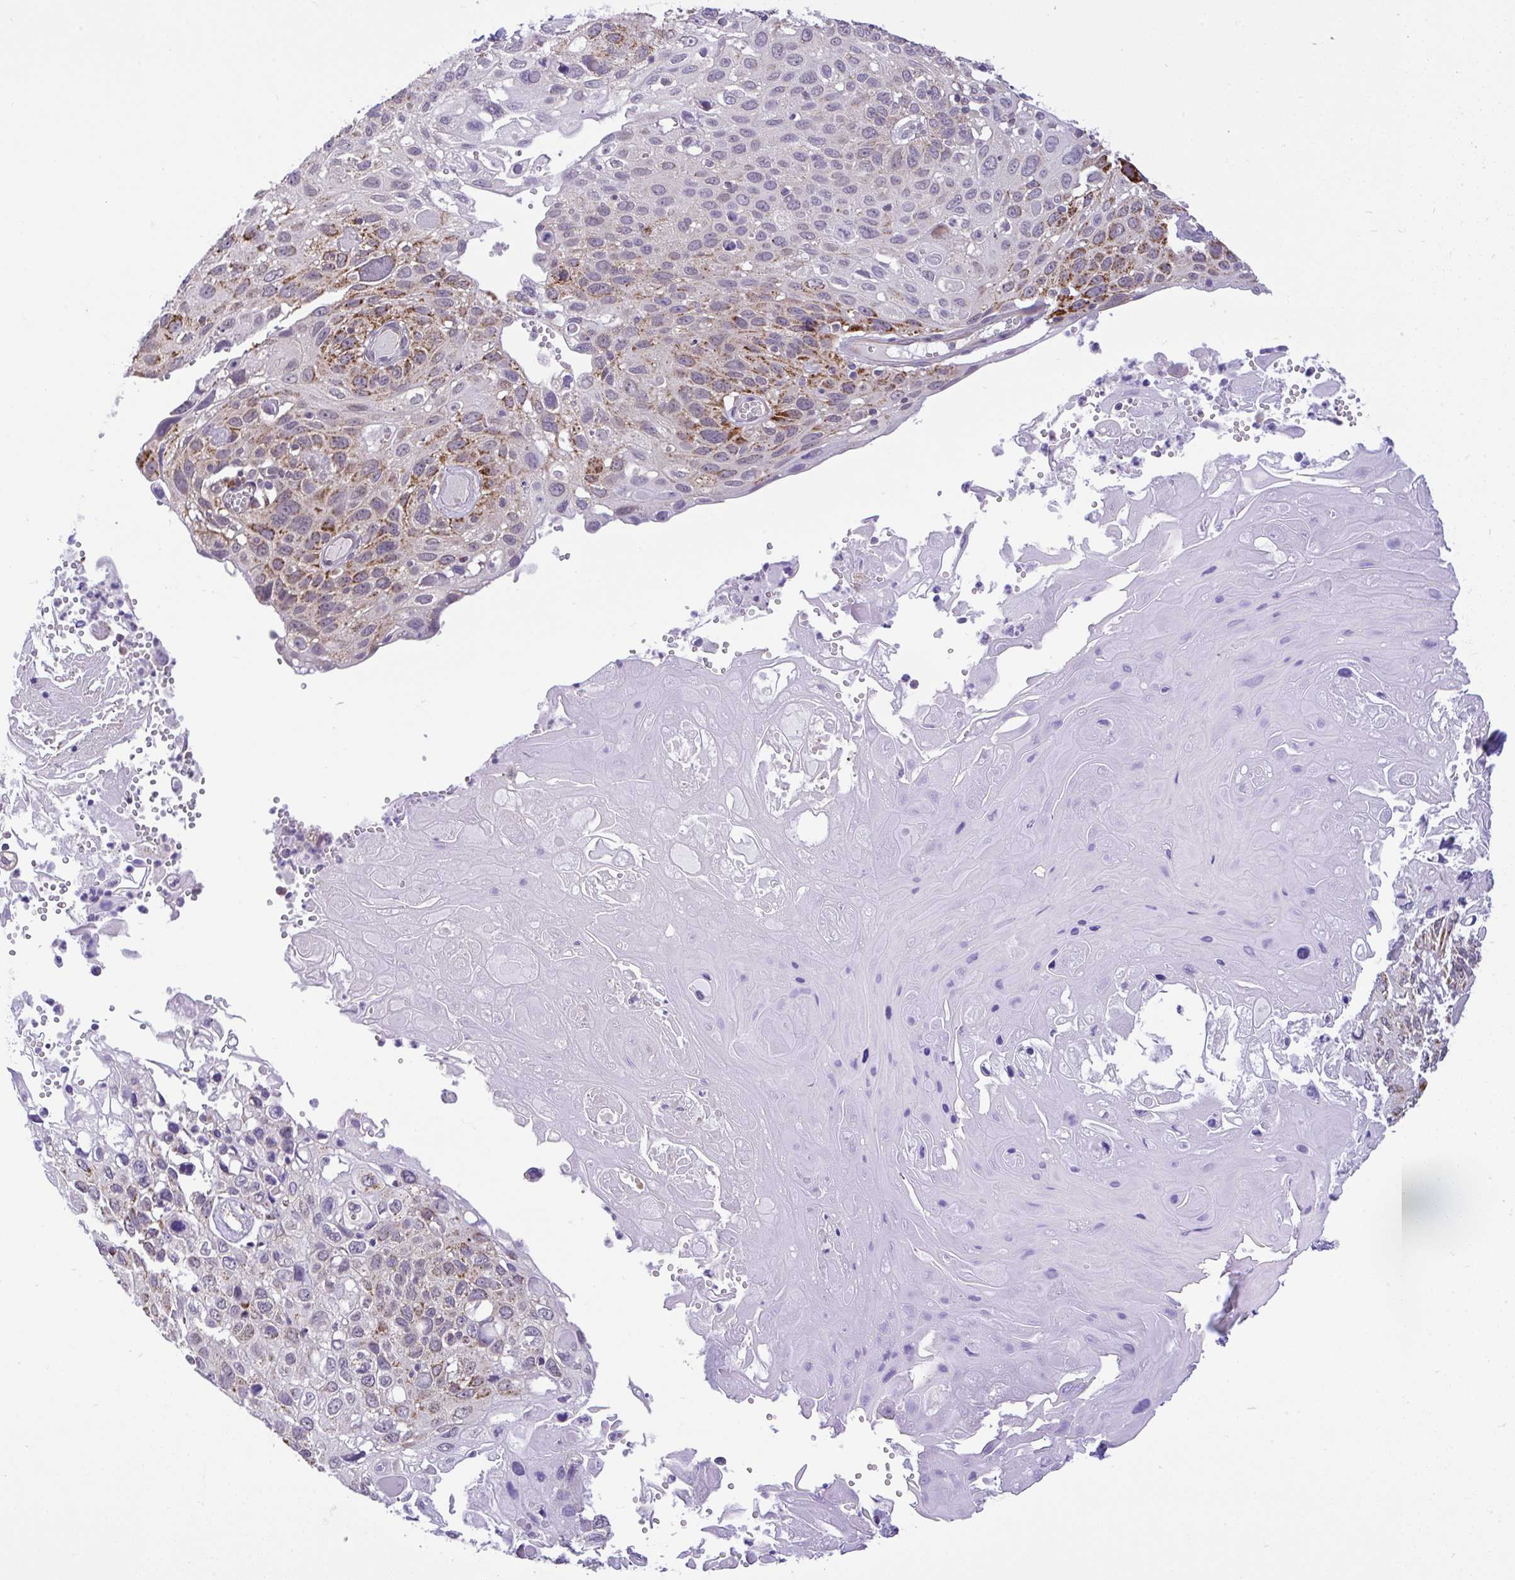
{"staining": {"intensity": "moderate", "quantity": "<25%", "location": "cytoplasmic/membranous"}, "tissue": "cervical cancer", "cell_type": "Tumor cells", "image_type": "cancer", "snomed": [{"axis": "morphology", "description": "Squamous cell carcinoma, NOS"}, {"axis": "topography", "description": "Cervix"}], "caption": "IHC of human cervical cancer (squamous cell carcinoma) shows low levels of moderate cytoplasmic/membranous staining in approximately <25% of tumor cells.", "gene": "PYCR2", "patient": {"sex": "female", "age": 70}}